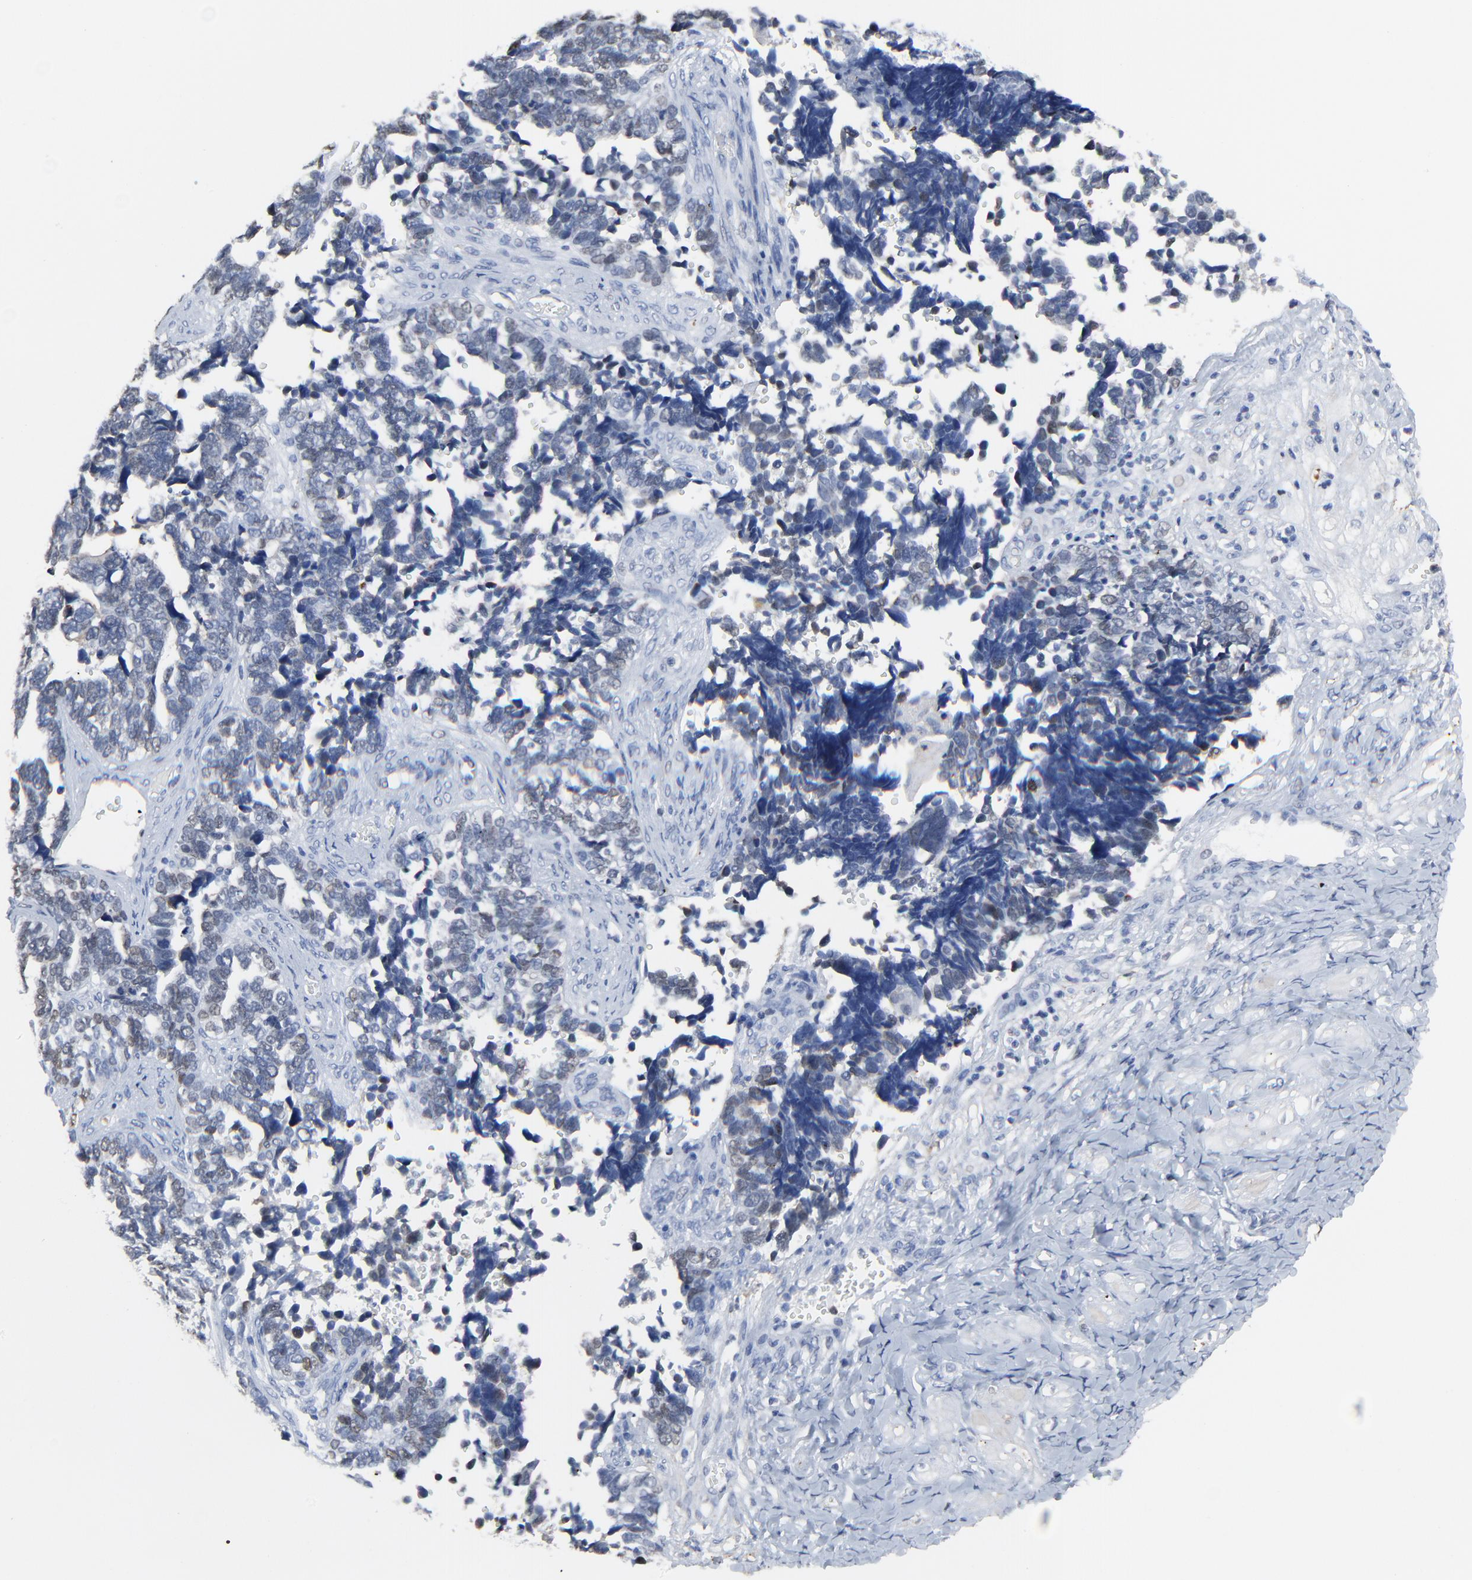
{"staining": {"intensity": "weak", "quantity": "<25%", "location": "nuclear"}, "tissue": "ovarian cancer", "cell_type": "Tumor cells", "image_type": "cancer", "snomed": [{"axis": "morphology", "description": "Cystadenocarcinoma, serous, NOS"}, {"axis": "topography", "description": "Ovary"}], "caption": "This photomicrograph is of ovarian serous cystadenocarcinoma stained with IHC to label a protein in brown with the nuclei are counter-stained blue. There is no expression in tumor cells.", "gene": "BIRC3", "patient": {"sex": "female", "age": 77}}